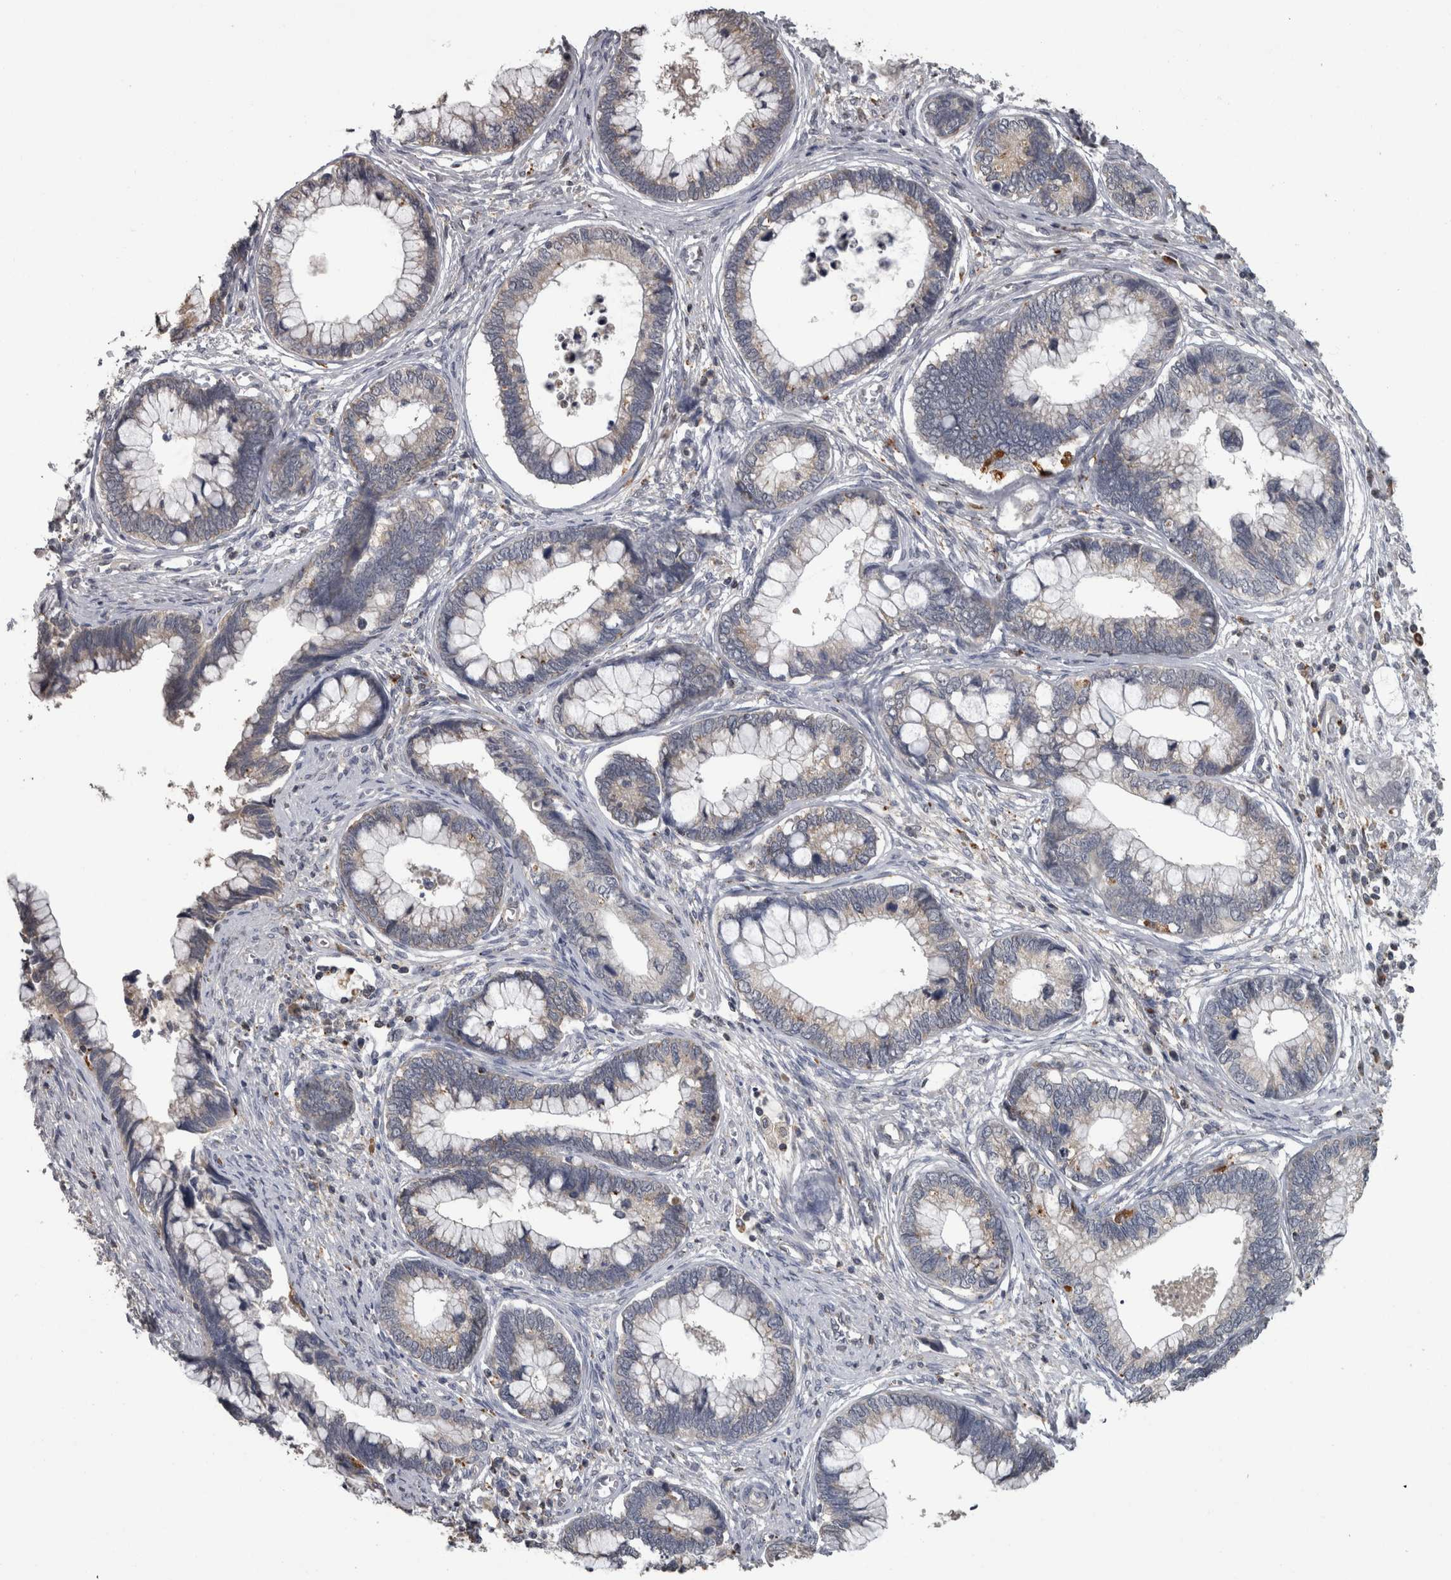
{"staining": {"intensity": "negative", "quantity": "none", "location": "none"}, "tissue": "cervical cancer", "cell_type": "Tumor cells", "image_type": "cancer", "snomed": [{"axis": "morphology", "description": "Adenocarcinoma, NOS"}, {"axis": "topography", "description": "Cervix"}], "caption": "Immunohistochemistry histopathology image of neoplastic tissue: human cervical cancer (adenocarcinoma) stained with DAB (3,3'-diaminobenzidine) shows no significant protein expression in tumor cells. (Brightfield microscopy of DAB (3,3'-diaminobenzidine) IHC at high magnification).", "gene": "NAAA", "patient": {"sex": "female", "age": 44}}